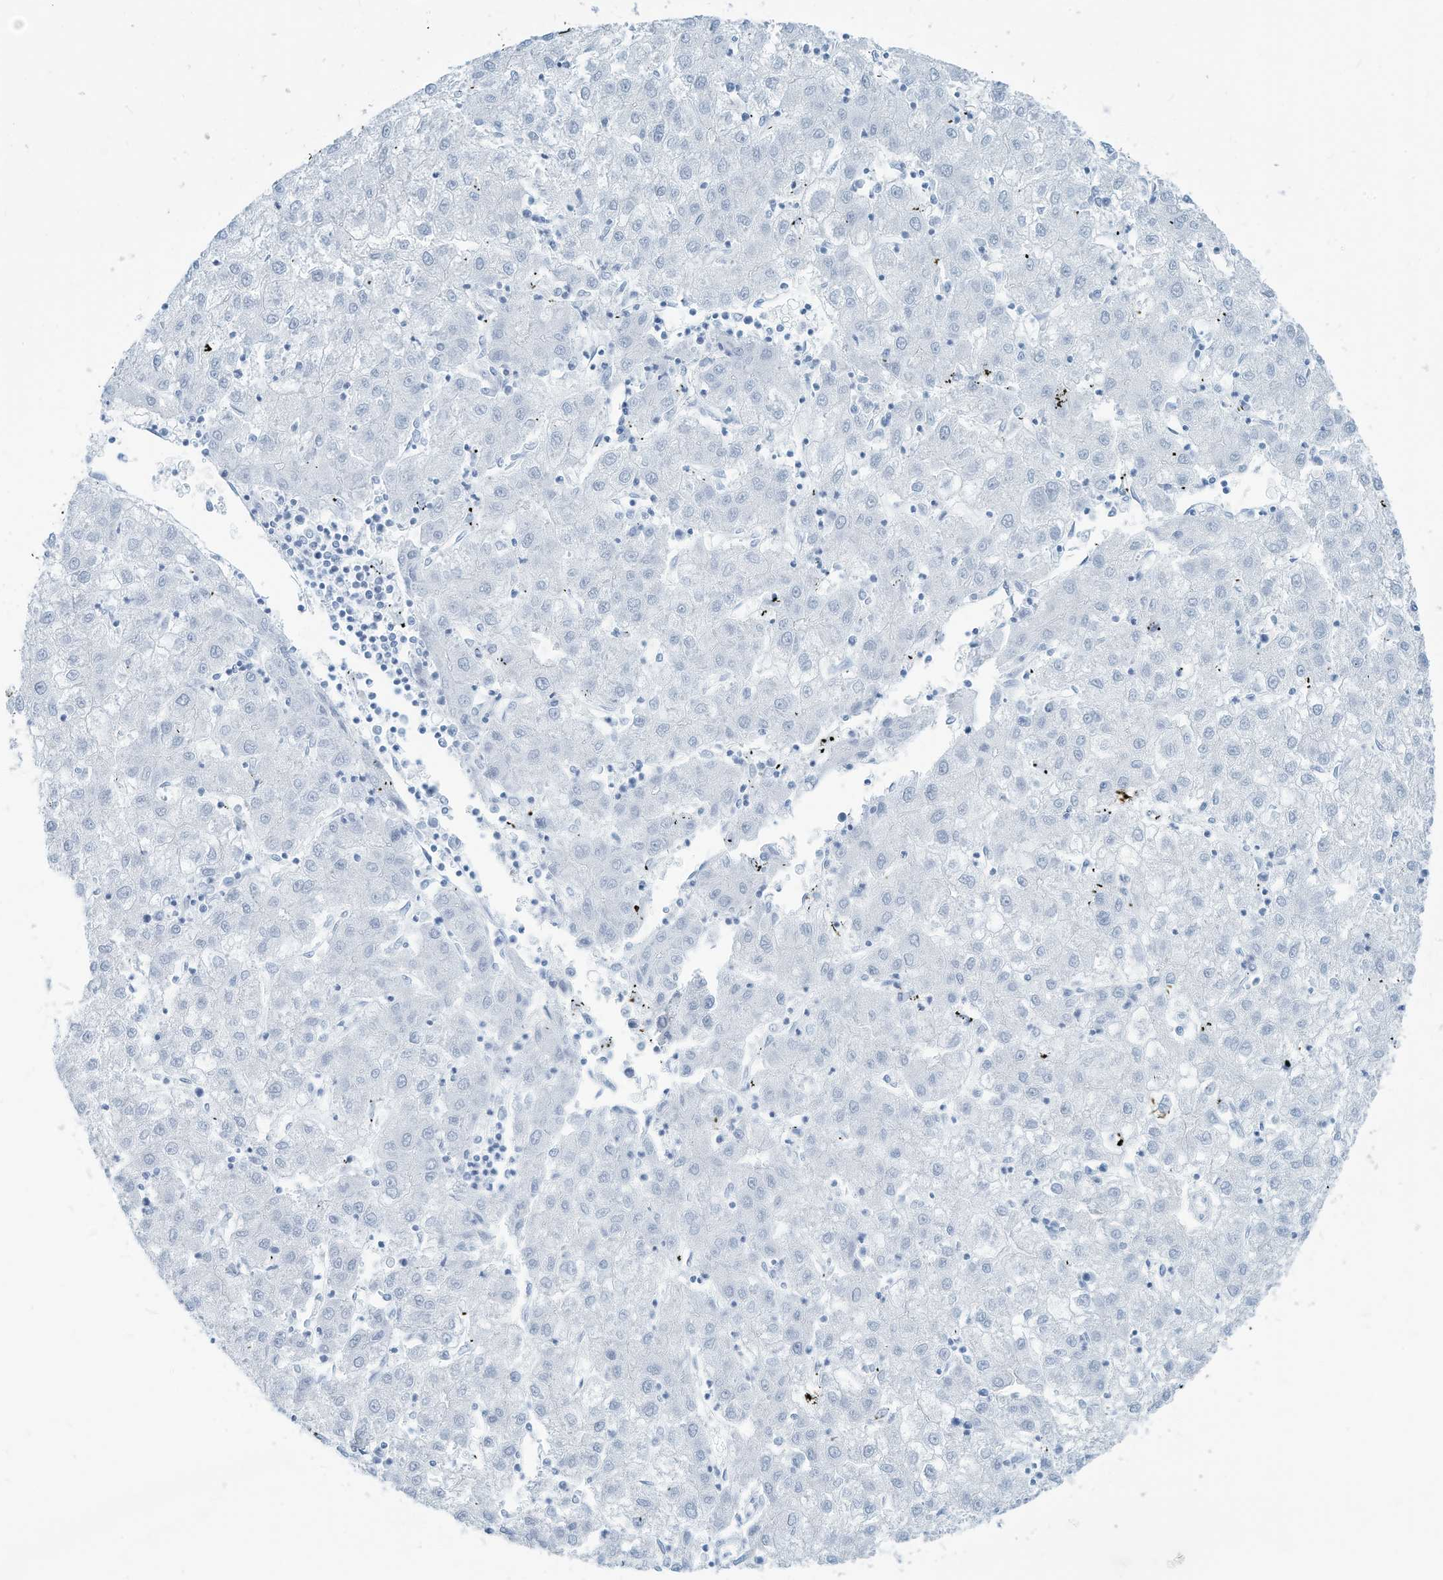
{"staining": {"intensity": "negative", "quantity": "none", "location": "none"}, "tissue": "liver cancer", "cell_type": "Tumor cells", "image_type": "cancer", "snomed": [{"axis": "morphology", "description": "Carcinoma, Hepatocellular, NOS"}, {"axis": "topography", "description": "Liver"}], "caption": "DAB (3,3'-diaminobenzidine) immunohistochemical staining of human hepatocellular carcinoma (liver) displays no significant positivity in tumor cells.", "gene": "SARNP", "patient": {"sex": "male", "age": 72}}